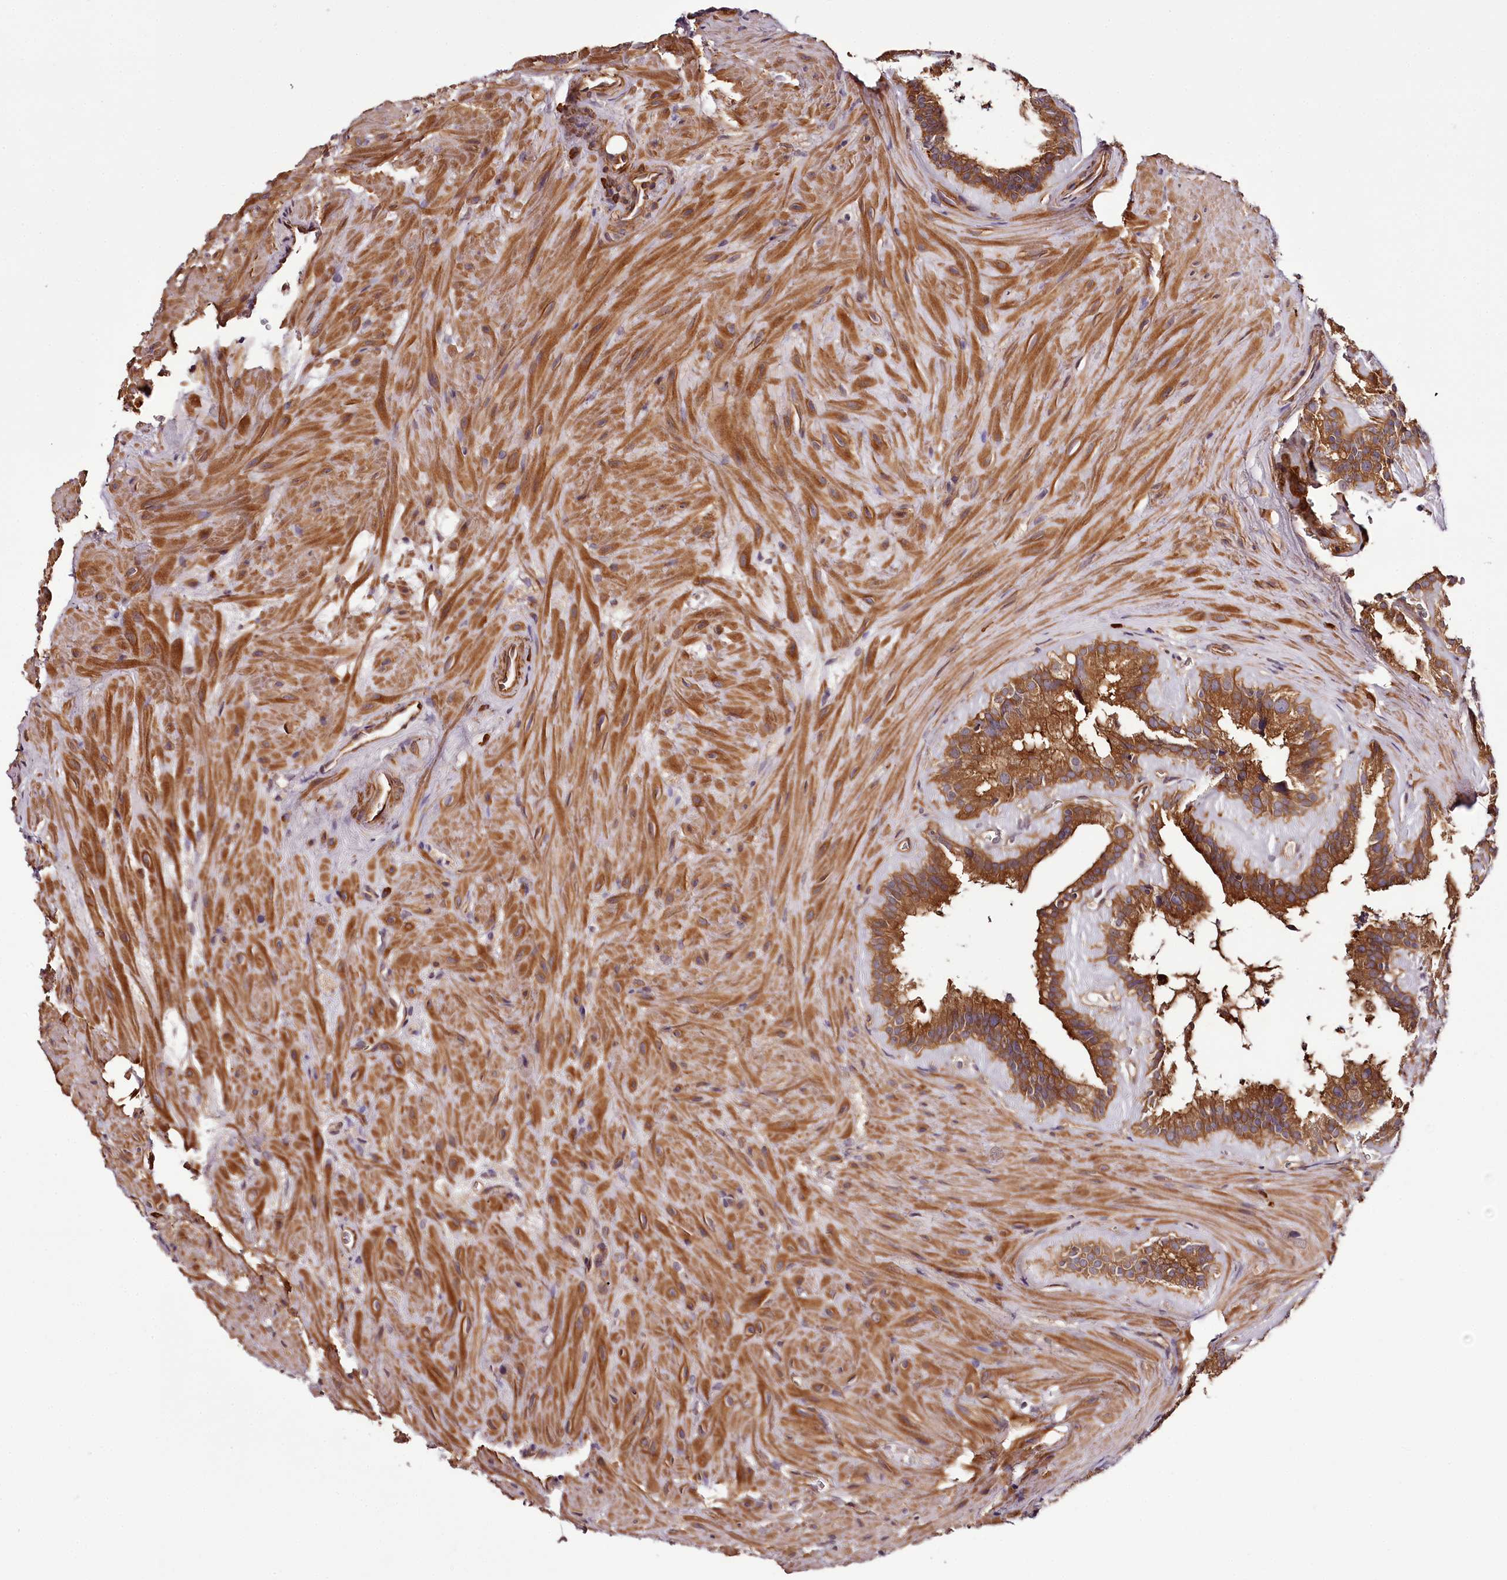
{"staining": {"intensity": "strong", "quantity": ">75%", "location": "cytoplasmic/membranous"}, "tissue": "seminal vesicle", "cell_type": "Glandular cells", "image_type": "normal", "snomed": [{"axis": "morphology", "description": "Normal tissue, NOS"}, {"axis": "topography", "description": "Prostate"}, {"axis": "topography", "description": "Seminal veicle"}], "caption": "DAB immunohistochemical staining of normal human seminal vesicle shows strong cytoplasmic/membranous protein positivity in approximately >75% of glandular cells. (IHC, brightfield microscopy, high magnification).", "gene": "TARS1", "patient": {"sex": "male", "age": 59}}